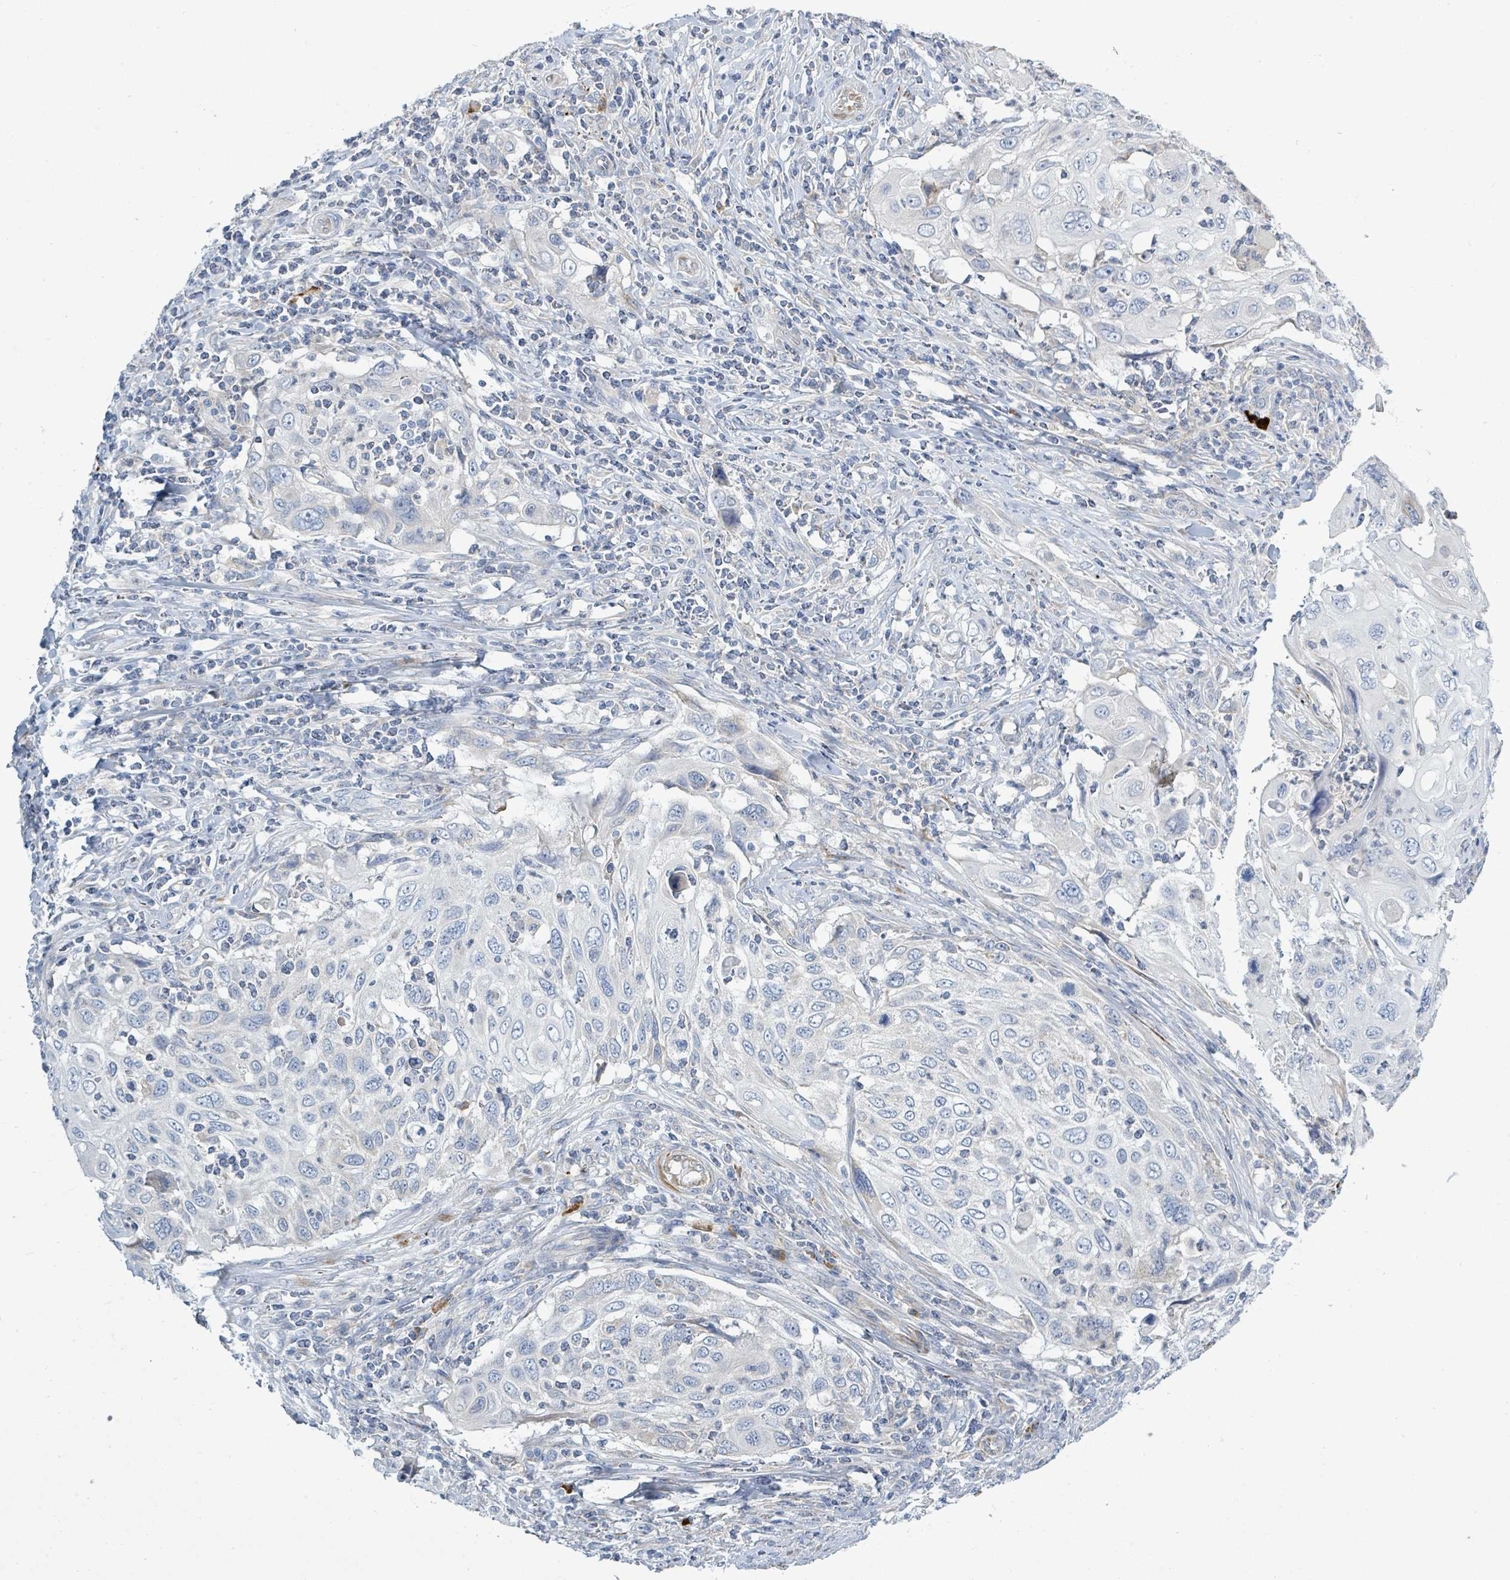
{"staining": {"intensity": "negative", "quantity": "none", "location": "none"}, "tissue": "cervical cancer", "cell_type": "Tumor cells", "image_type": "cancer", "snomed": [{"axis": "morphology", "description": "Squamous cell carcinoma, NOS"}, {"axis": "topography", "description": "Cervix"}], "caption": "This photomicrograph is of cervical cancer (squamous cell carcinoma) stained with IHC to label a protein in brown with the nuclei are counter-stained blue. There is no expression in tumor cells.", "gene": "SIRPB1", "patient": {"sex": "female", "age": 70}}